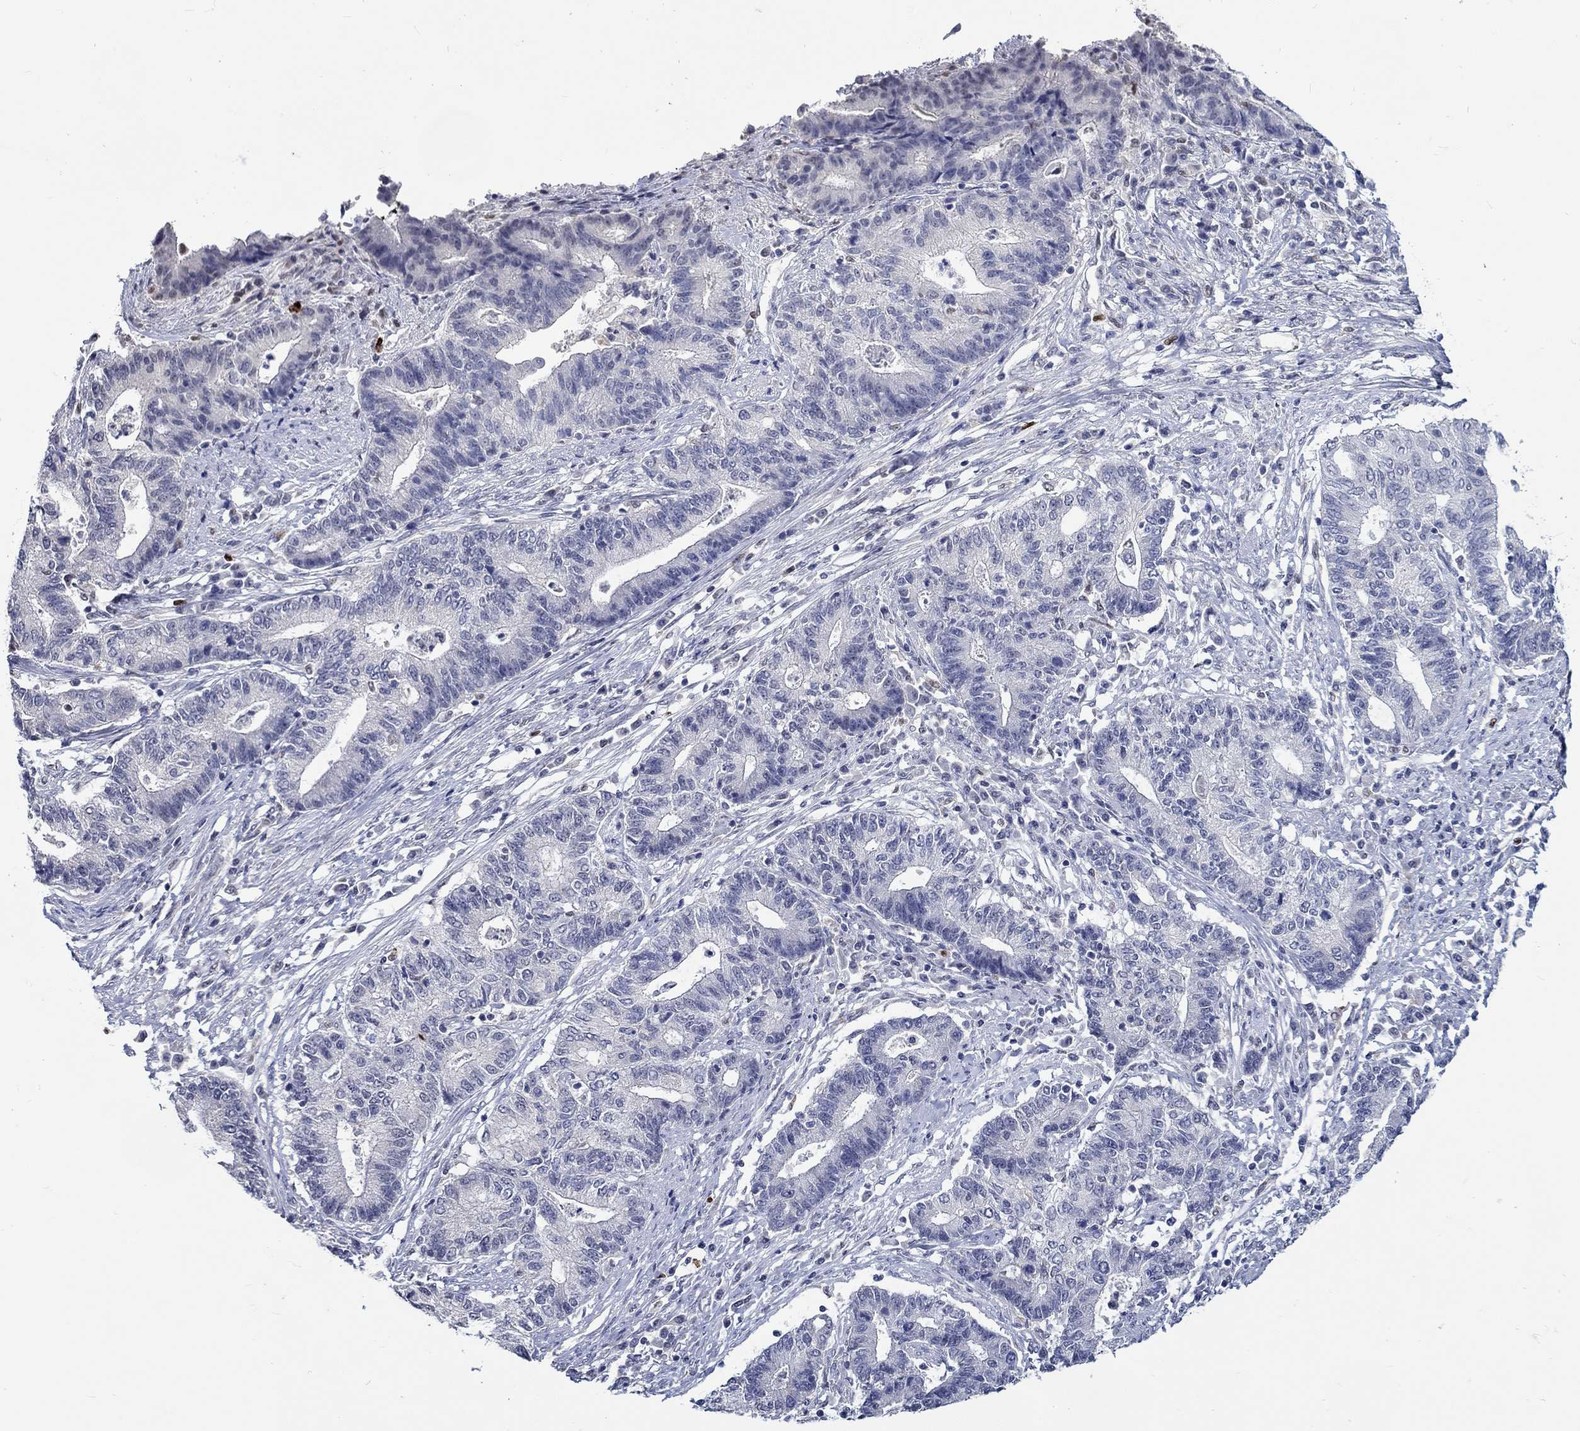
{"staining": {"intensity": "negative", "quantity": "none", "location": "none"}, "tissue": "endometrial cancer", "cell_type": "Tumor cells", "image_type": "cancer", "snomed": [{"axis": "morphology", "description": "Adenocarcinoma, NOS"}, {"axis": "topography", "description": "Uterus"}, {"axis": "topography", "description": "Endometrium"}], "caption": "Tumor cells are negative for protein expression in human endometrial adenocarcinoma. (DAB (3,3'-diaminobenzidine) immunohistochemistry with hematoxylin counter stain).", "gene": "GATA2", "patient": {"sex": "female", "age": 54}}